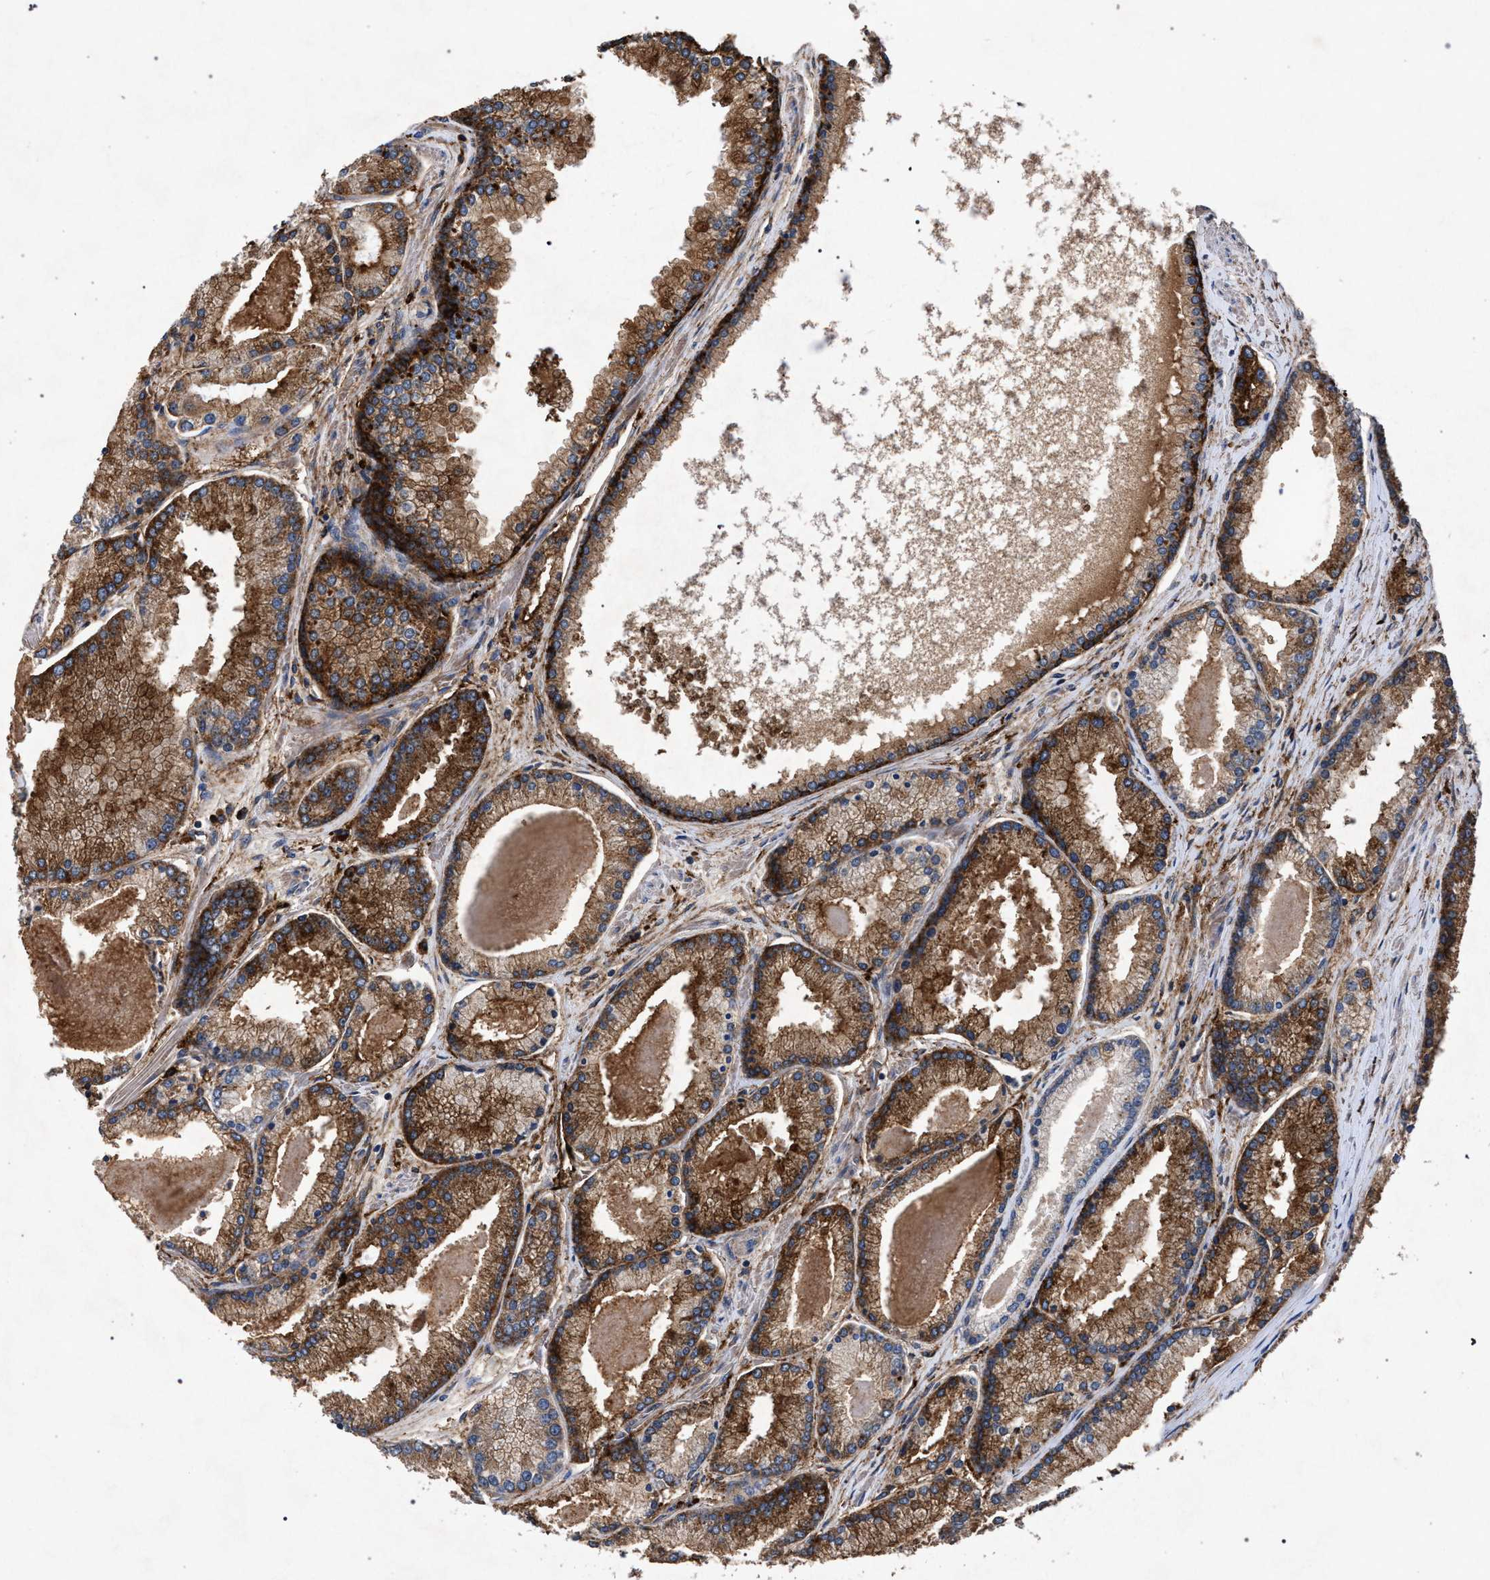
{"staining": {"intensity": "moderate", "quantity": ">75%", "location": "cytoplasmic/membranous"}, "tissue": "prostate cancer", "cell_type": "Tumor cells", "image_type": "cancer", "snomed": [{"axis": "morphology", "description": "Adenocarcinoma, High grade"}, {"axis": "topography", "description": "Prostate"}], "caption": "A brown stain labels moderate cytoplasmic/membranous positivity of a protein in prostate cancer tumor cells.", "gene": "MARCKS", "patient": {"sex": "male", "age": 61}}